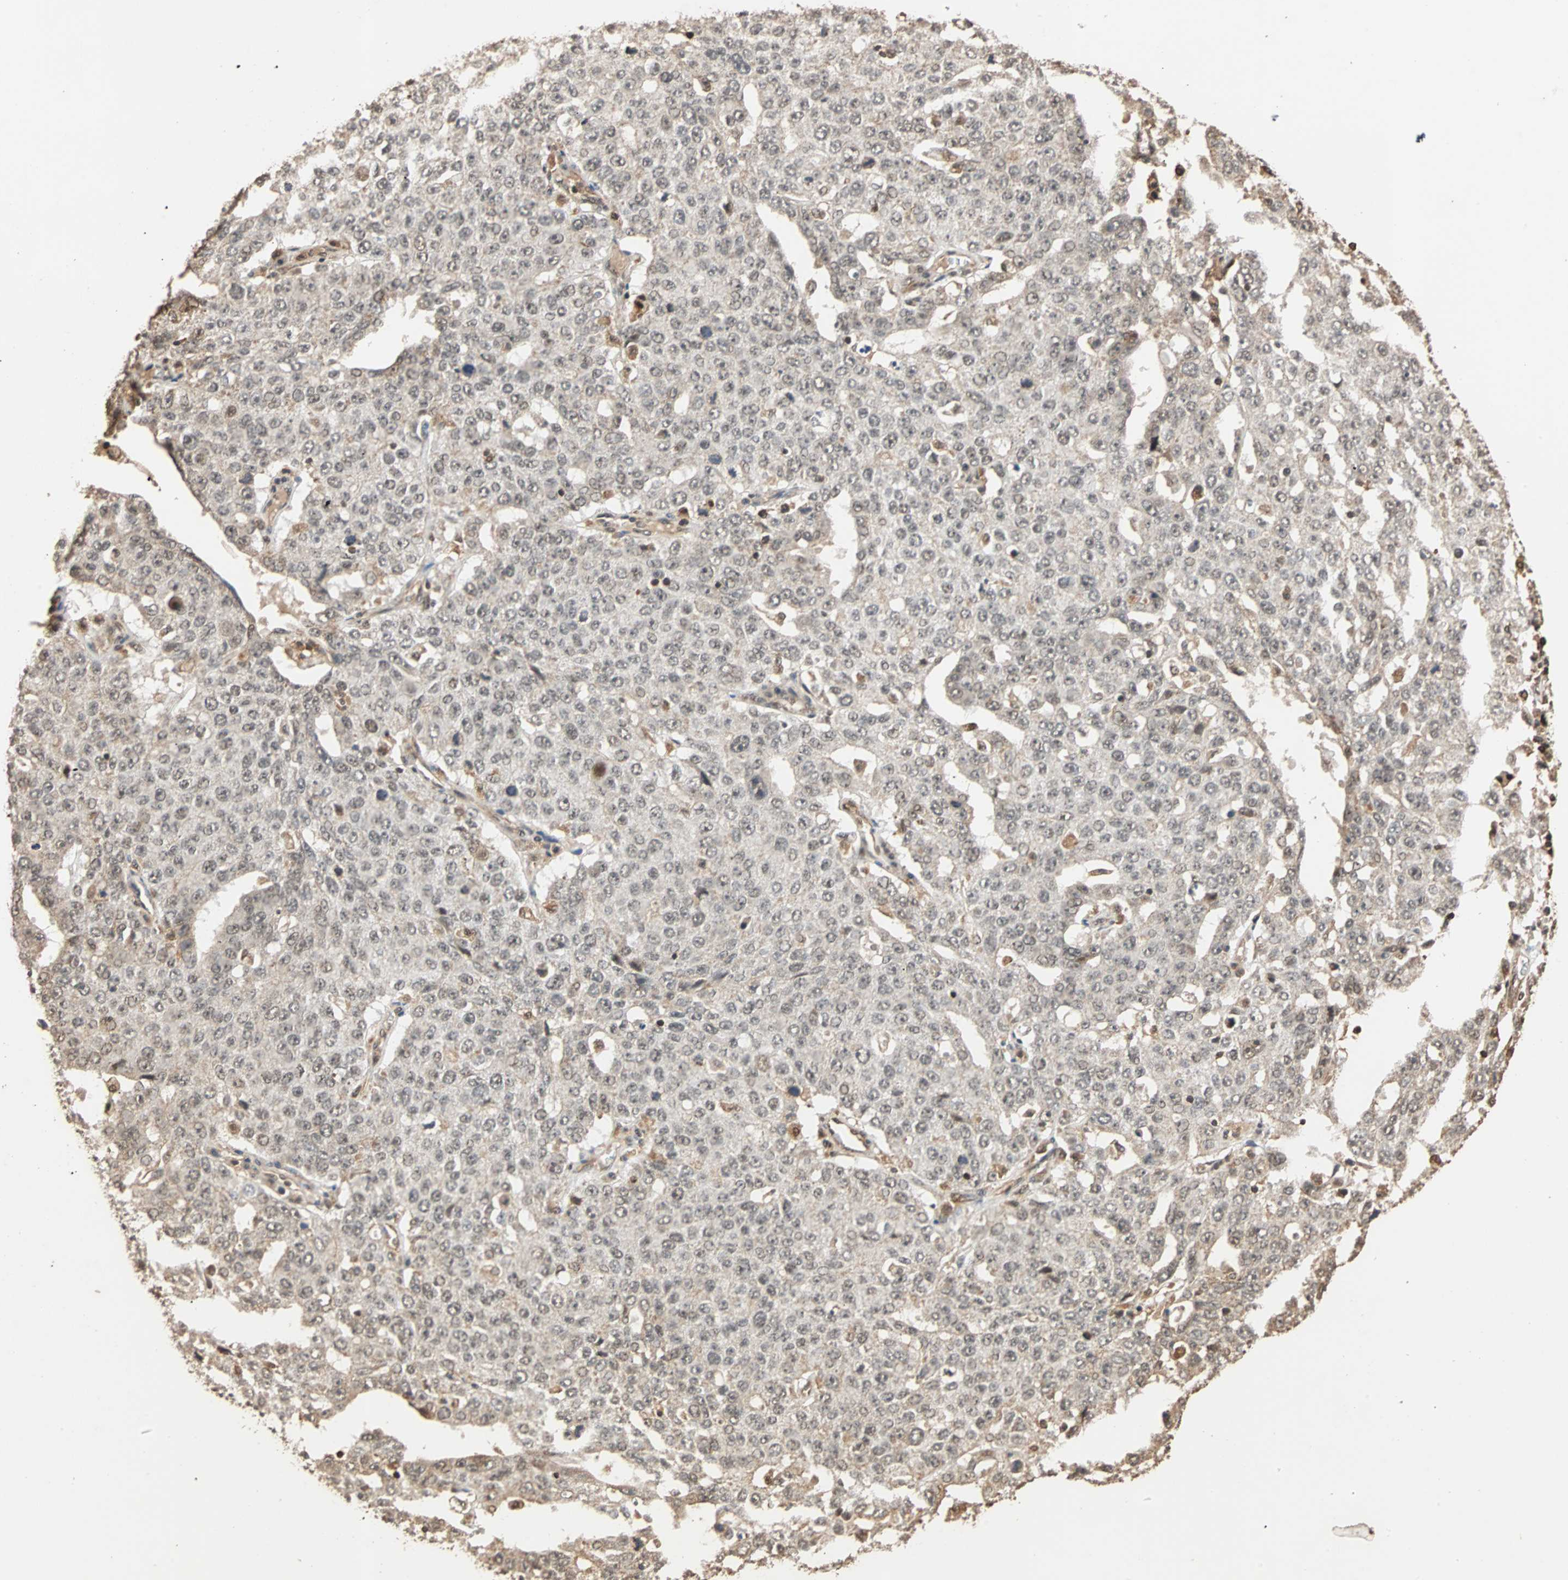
{"staining": {"intensity": "weak", "quantity": "<25%", "location": "cytoplasmic/membranous,nuclear"}, "tissue": "ovarian cancer", "cell_type": "Tumor cells", "image_type": "cancer", "snomed": [{"axis": "morphology", "description": "Carcinoma, endometroid"}, {"axis": "topography", "description": "Ovary"}], "caption": "Tumor cells are negative for protein expression in human ovarian endometroid carcinoma.", "gene": "CDC5L", "patient": {"sex": "female", "age": 62}}